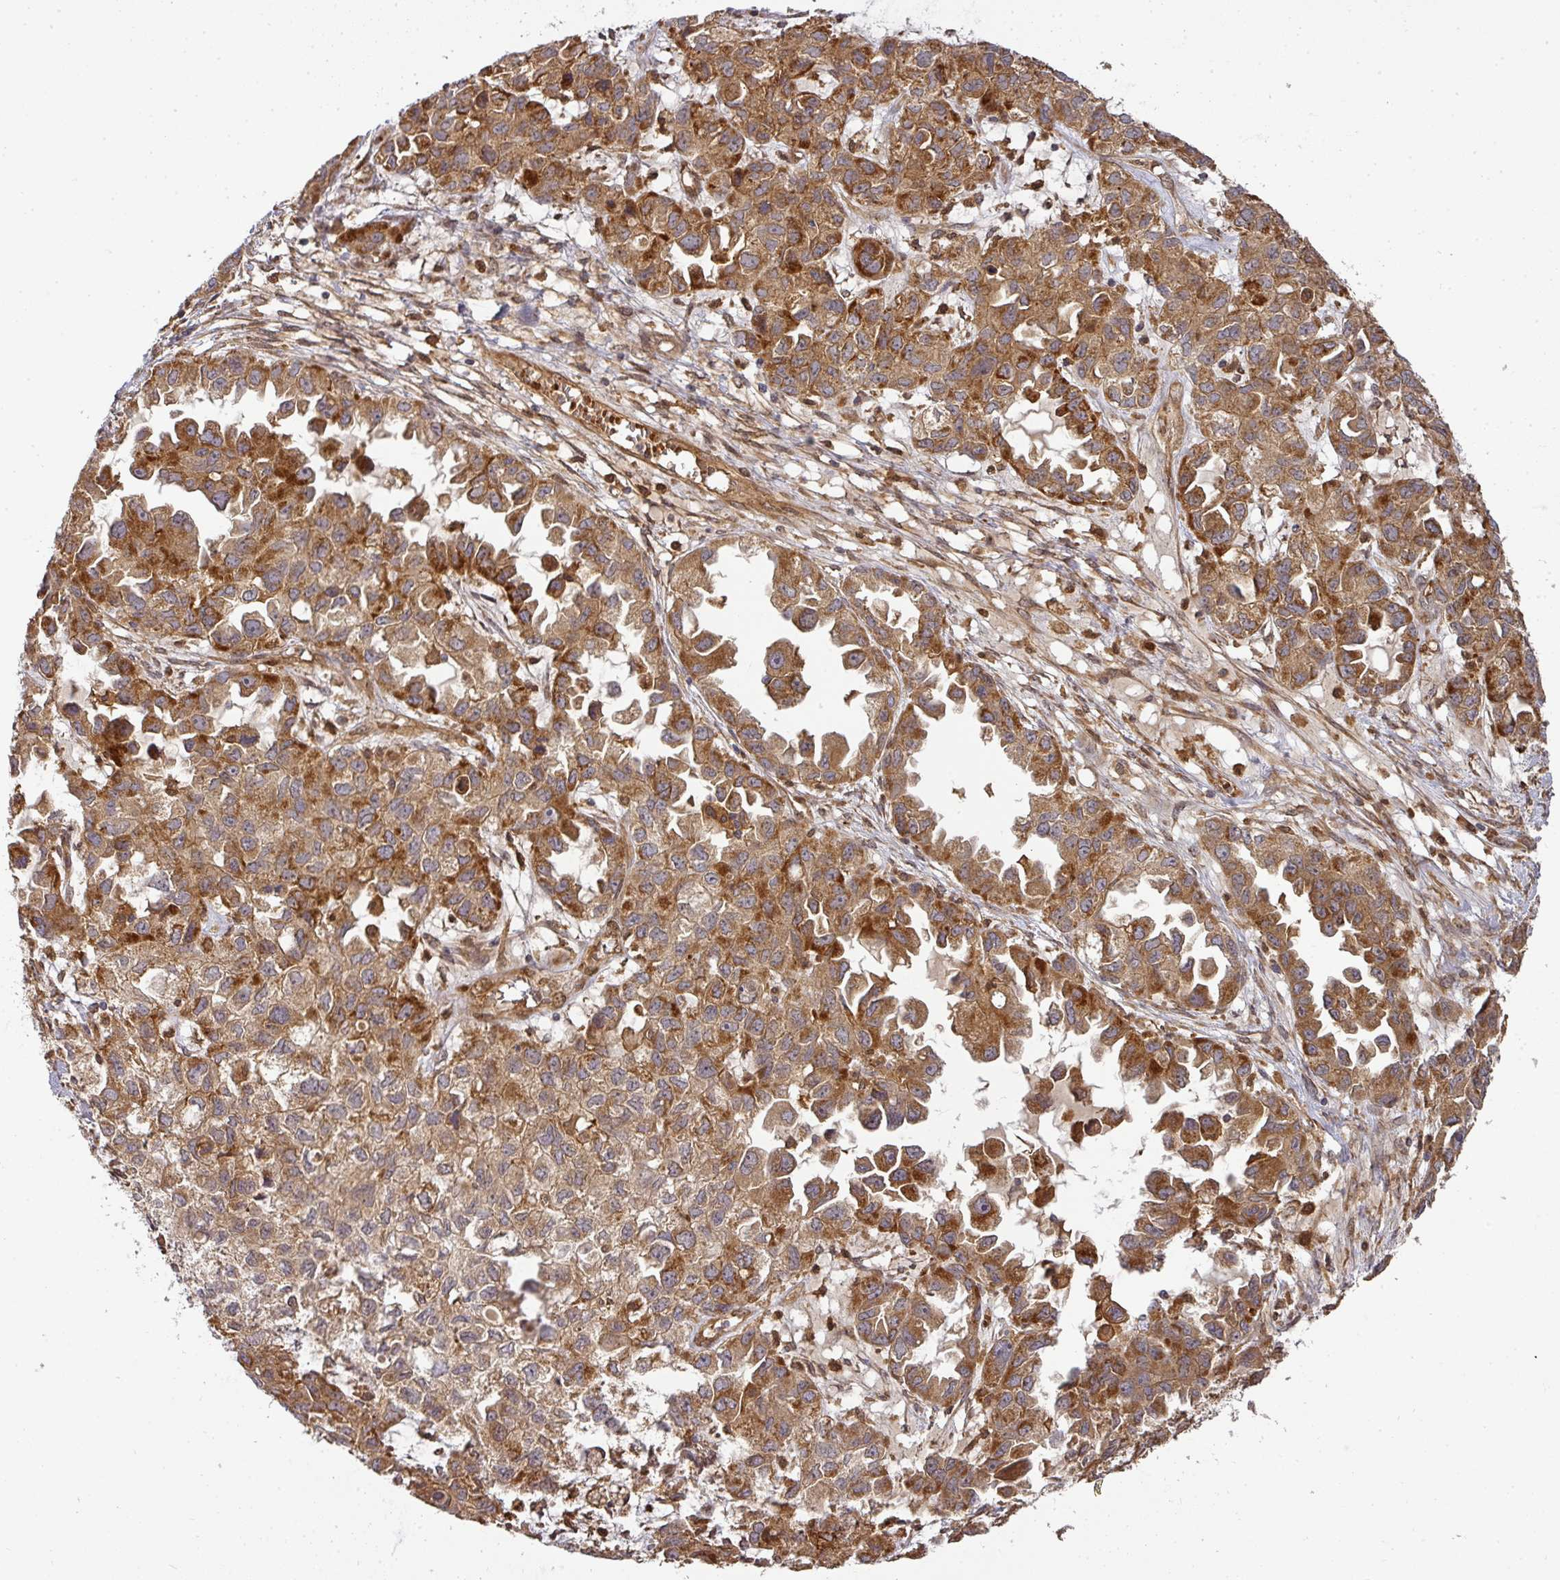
{"staining": {"intensity": "strong", "quantity": ">75%", "location": "cytoplasmic/membranous"}, "tissue": "ovarian cancer", "cell_type": "Tumor cells", "image_type": "cancer", "snomed": [{"axis": "morphology", "description": "Cystadenocarcinoma, serous, NOS"}, {"axis": "topography", "description": "Ovary"}], "caption": "Protein expression analysis of human serous cystadenocarcinoma (ovarian) reveals strong cytoplasmic/membranous expression in approximately >75% of tumor cells.", "gene": "MALSU1", "patient": {"sex": "female", "age": 84}}